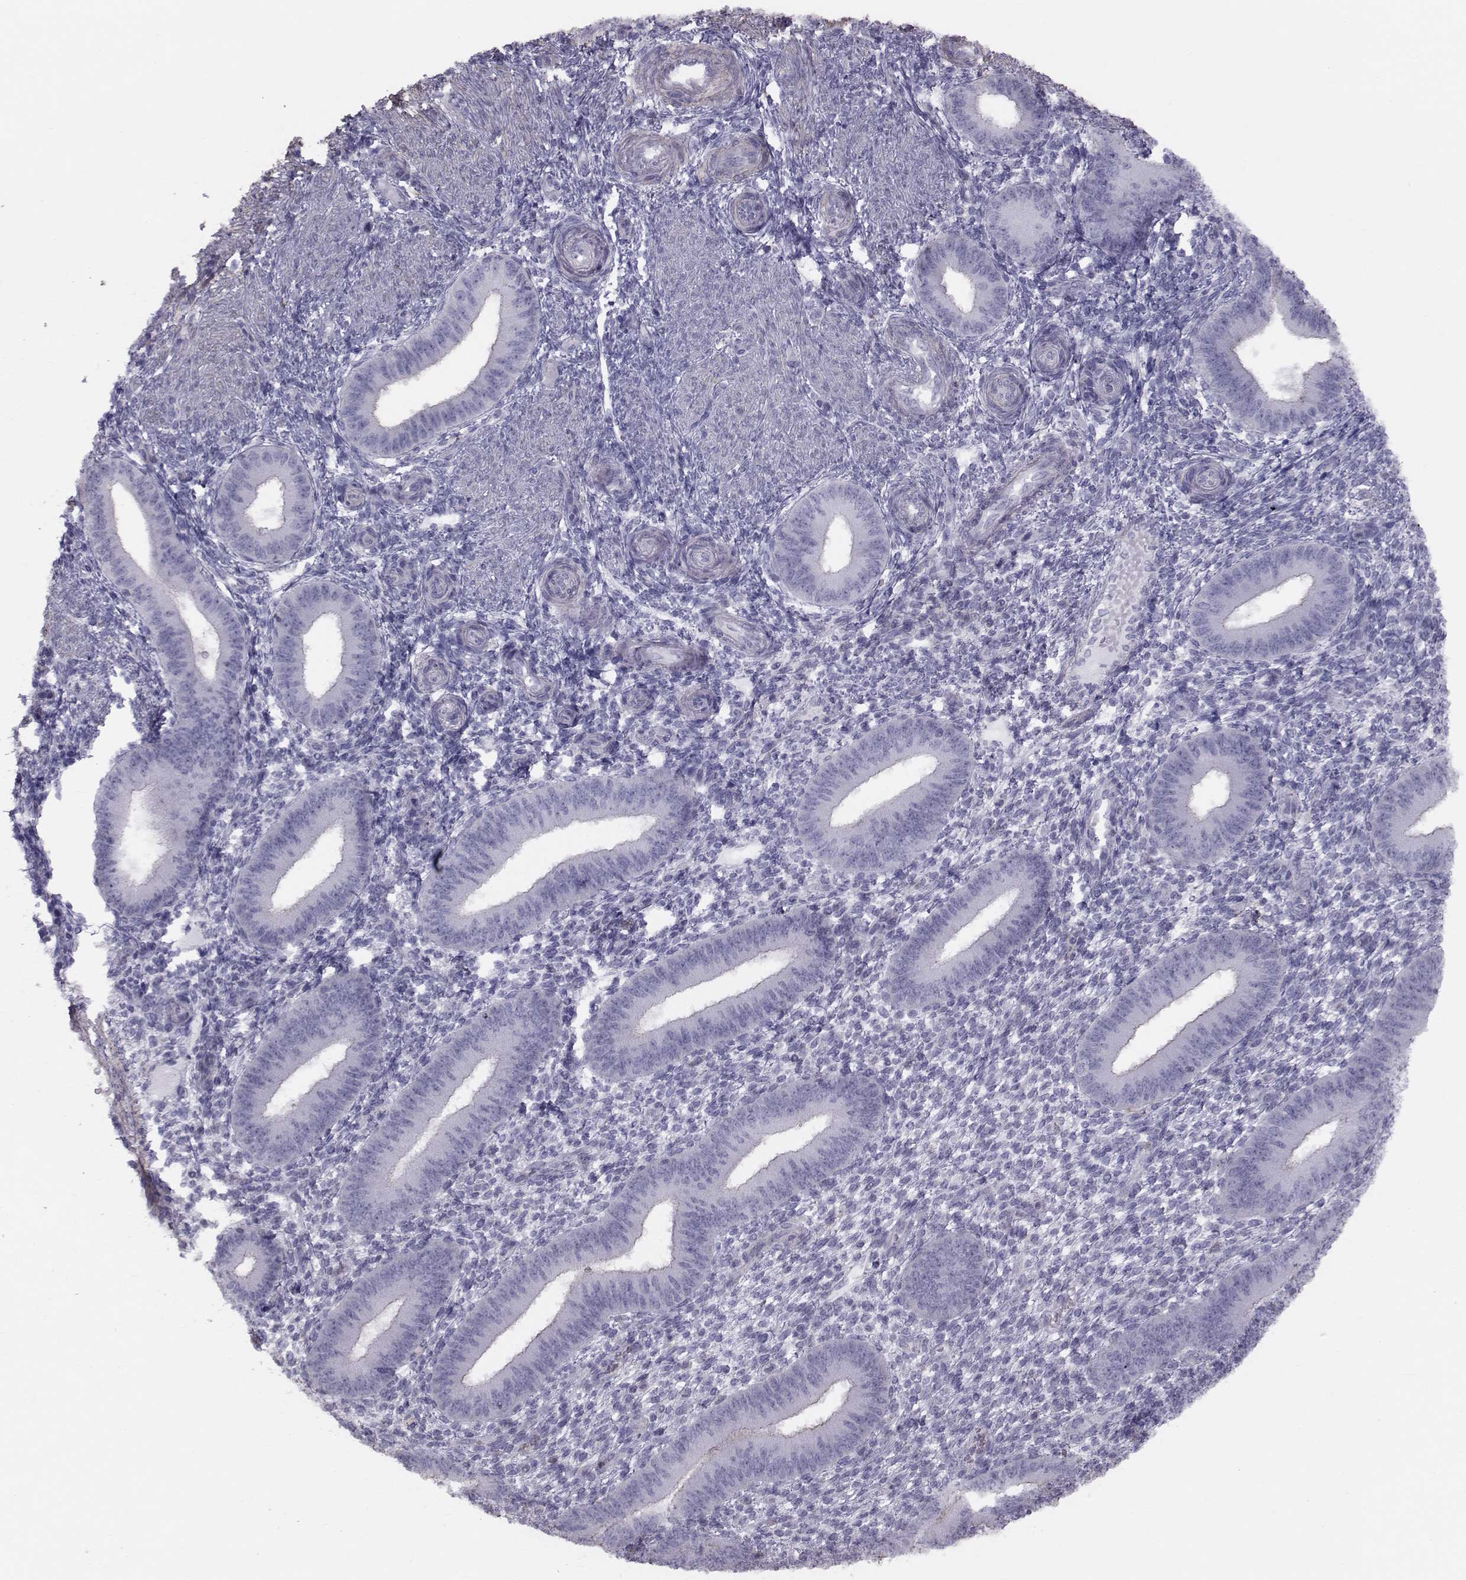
{"staining": {"intensity": "negative", "quantity": "none", "location": "none"}, "tissue": "endometrium", "cell_type": "Cells in endometrial stroma", "image_type": "normal", "snomed": [{"axis": "morphology", "description": "Normal tissue, NOS"}, {"axis": "topography", "description": "Endometrium"}], "caption": "The immunohistochemistry (IHC) micrograph has no significant positivity in cells in endometrial stroma of endometrium.", "gene": "GARIN3", "patient": {"sex": "female", "age": 39}}